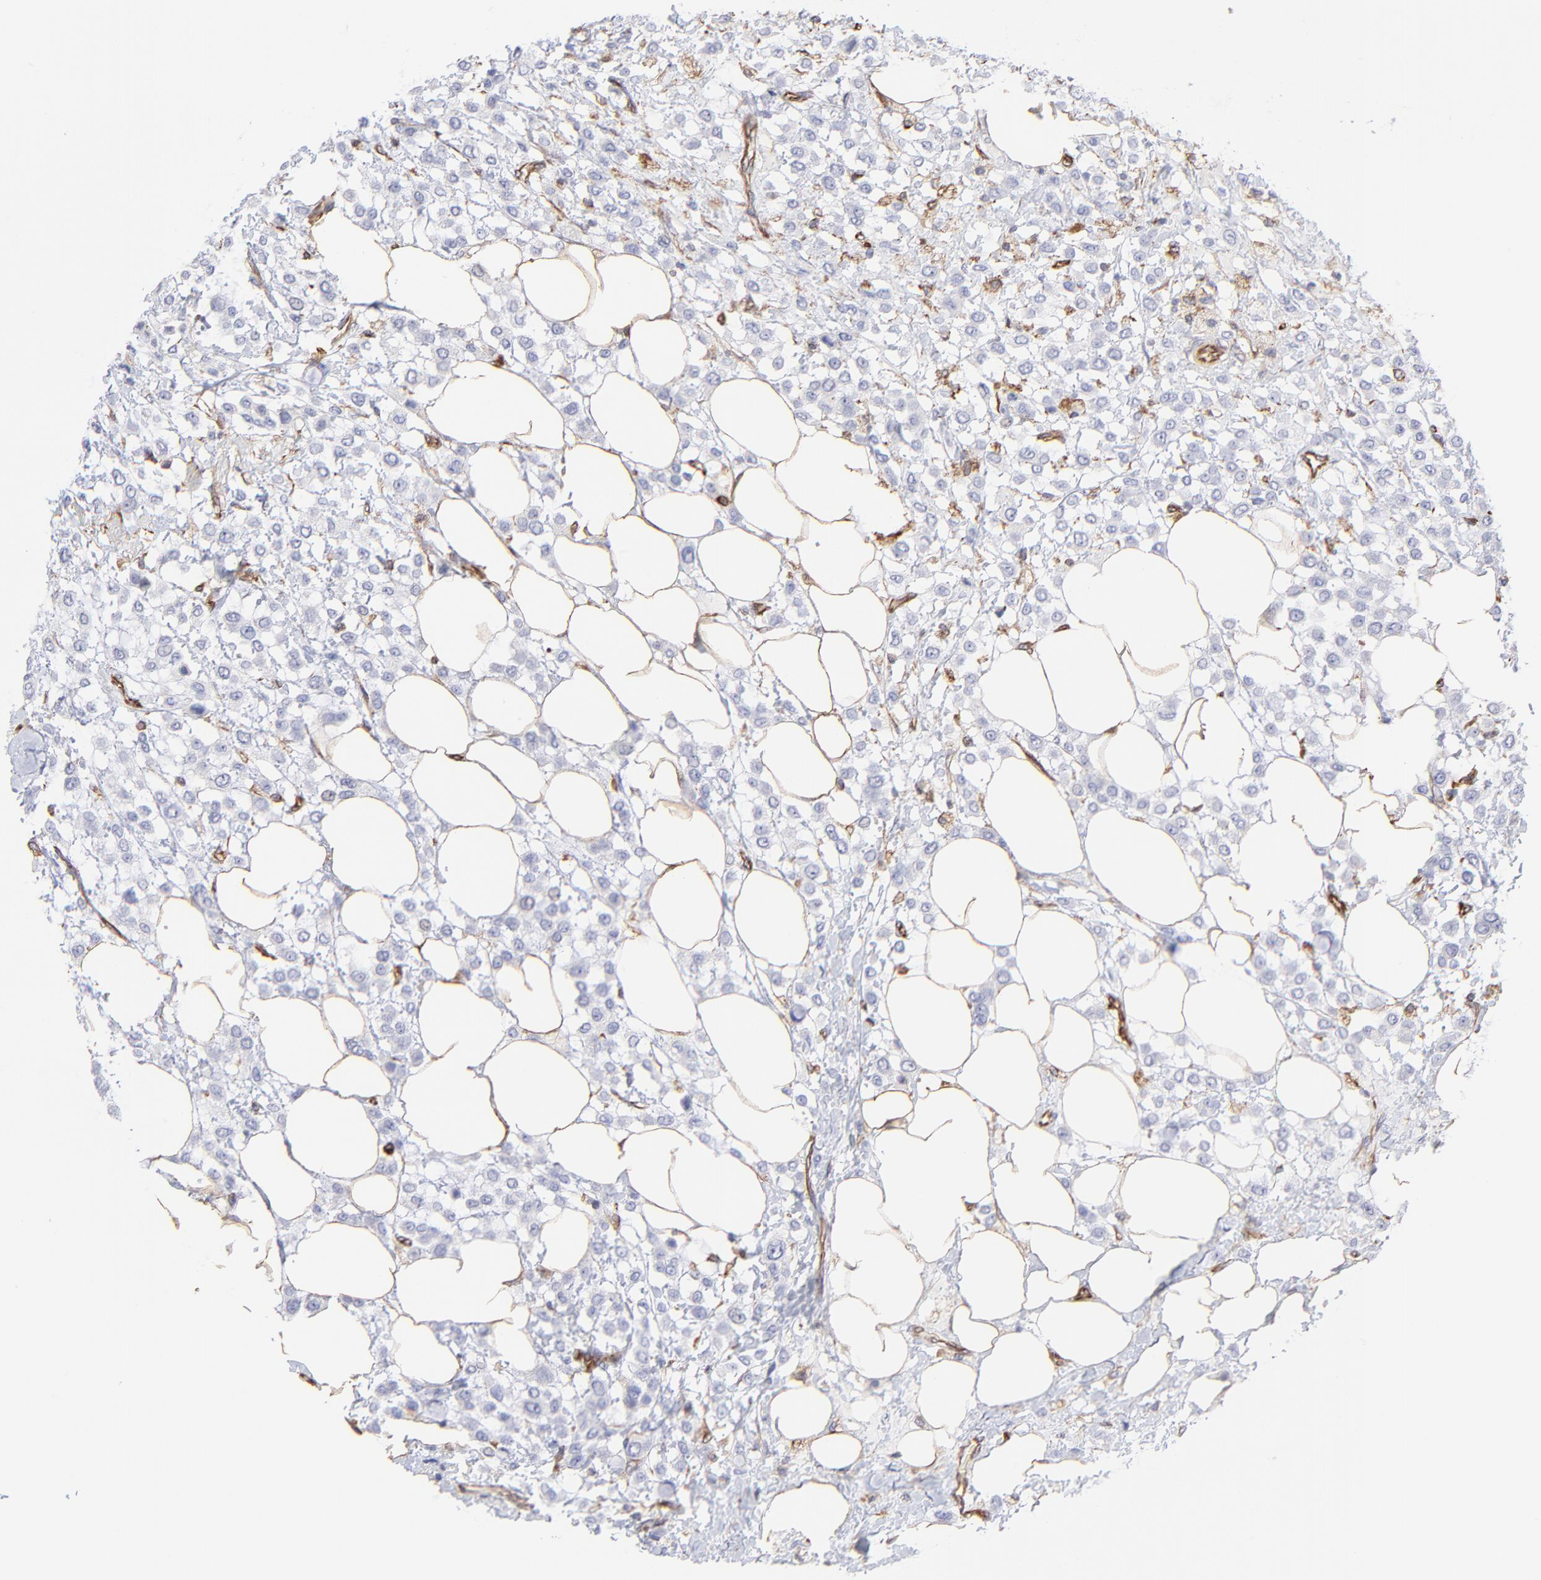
{"staining": {"intensity": "moderate", "quantity": "<25%", "location": "cytoplasmic/membranous"}, "tissue": "breast cancer", "cell_type": "Tumor cells", "image_type": "cancer", "snomed": [{"axis": "morphology", "description": "Lobular carcinoma"}, {"axis": "topography", "description": "Breast"}], "caption": "A low amount of moderate cytoplasmic/membranous positivity is identified in about <25% of tumor cells in breast lobular carcinoma tissue.", "gene": "COX8C", "patient": {"sex": "female", "age": 85}}